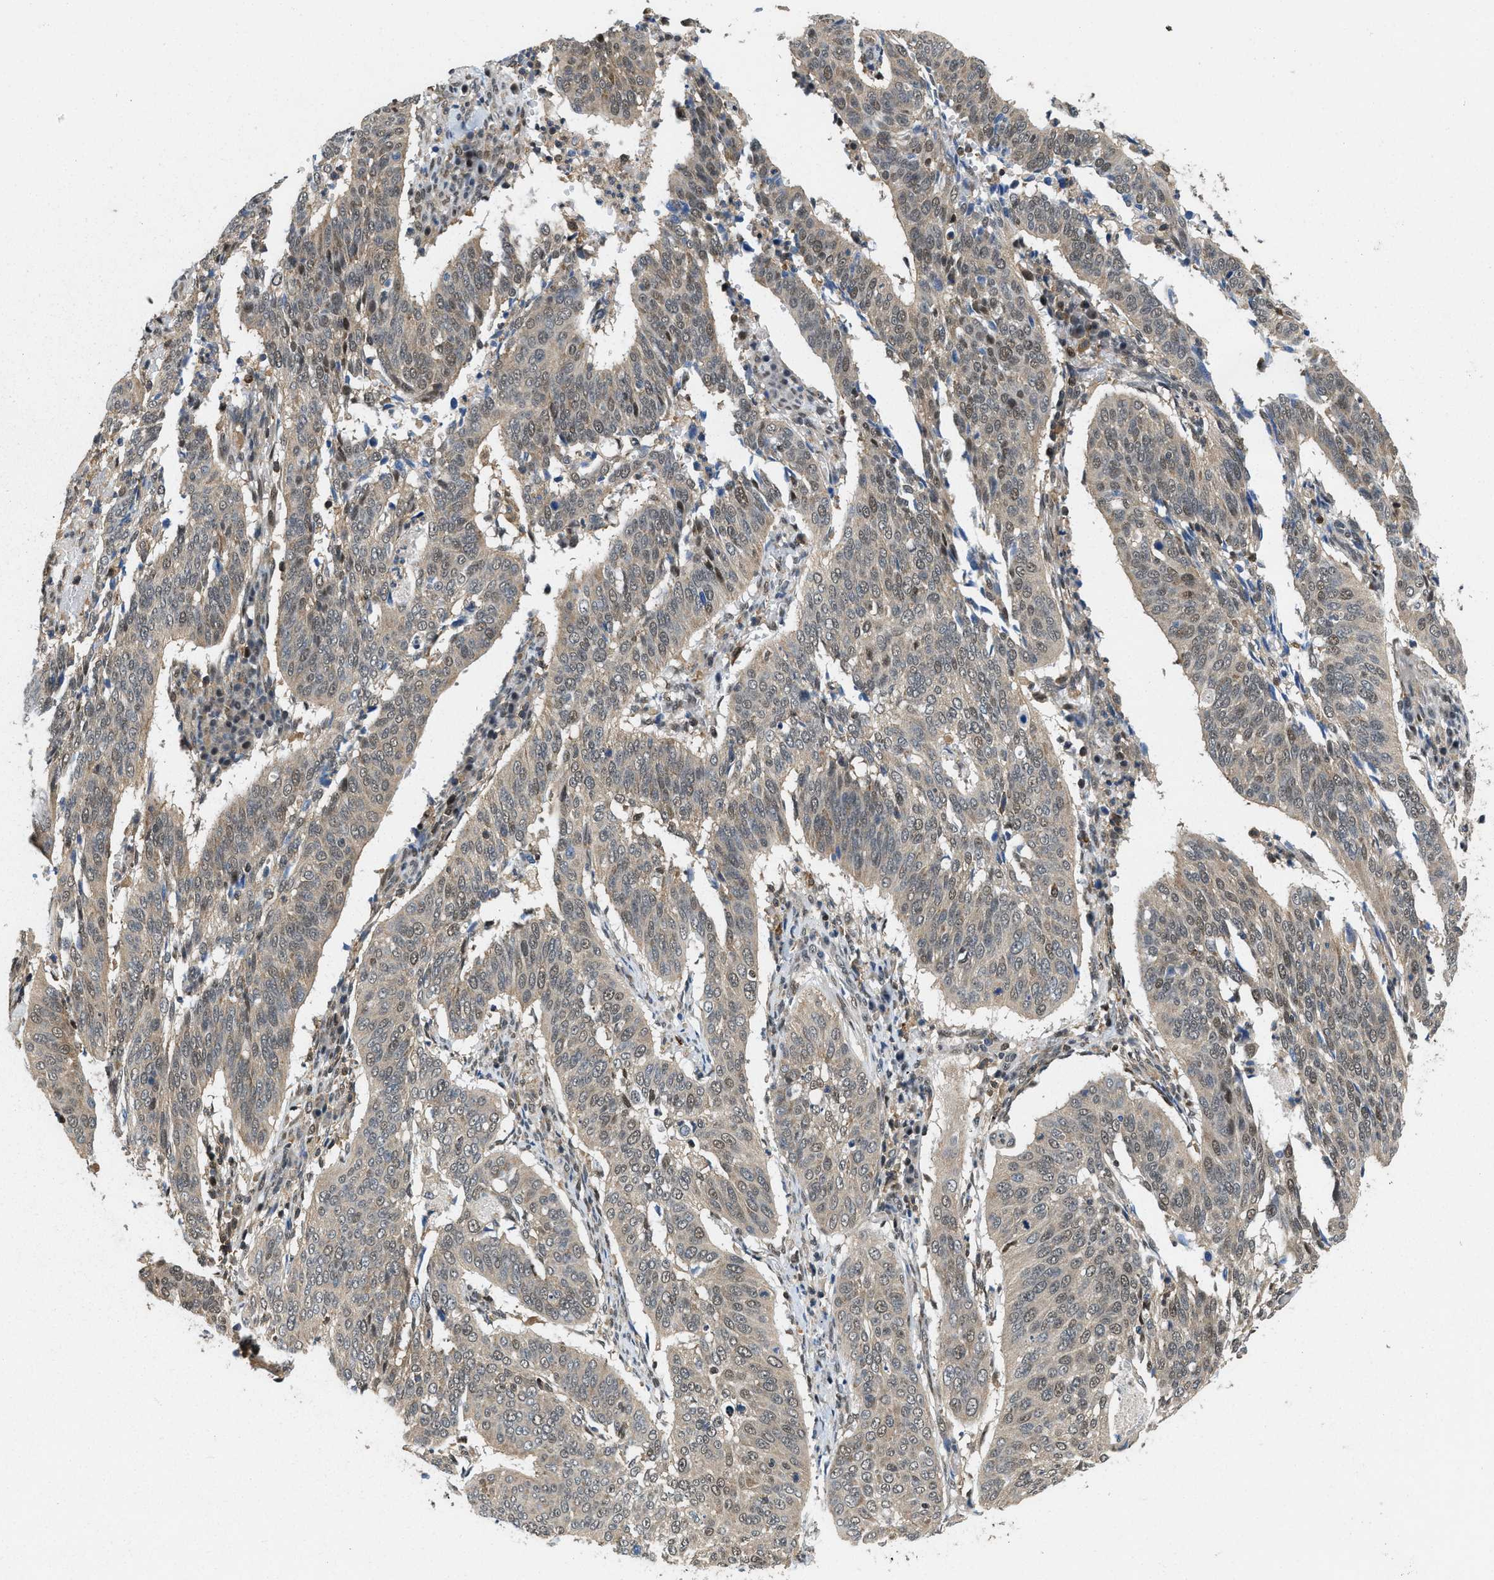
{"staining": {"intensity": "weak", "quantity": ">75%", "location": "cytoplasmic/membranous,nuclear"}, "tissue": "cervical cancer", "cell_type": "Tumor cells", "image_type": "cancer", "snomed": [{"axis": "morphology", "description": "Normal tissue, NOS"}, {"axis": "morphology", "description": "Squamous cell carcinoma, NOS"}, {"axis": "topography", "description": "Cervix"}], "caption": "Immunohistochemical staining of human cervical cancer (squamous cell carcinoma) reveals low levels of weak cytoplasmic/membranous and nuclear expression in approximately >75% of tumor cells. The protein of interest is stained brown, and the nuclei are stained in blue (DAB (3,3'-diaminobenzidine) IHC with brightfield microscopy, high magnification).", "gene": "ATF7IP", "patient": {"sex": "female", "age": 39}}